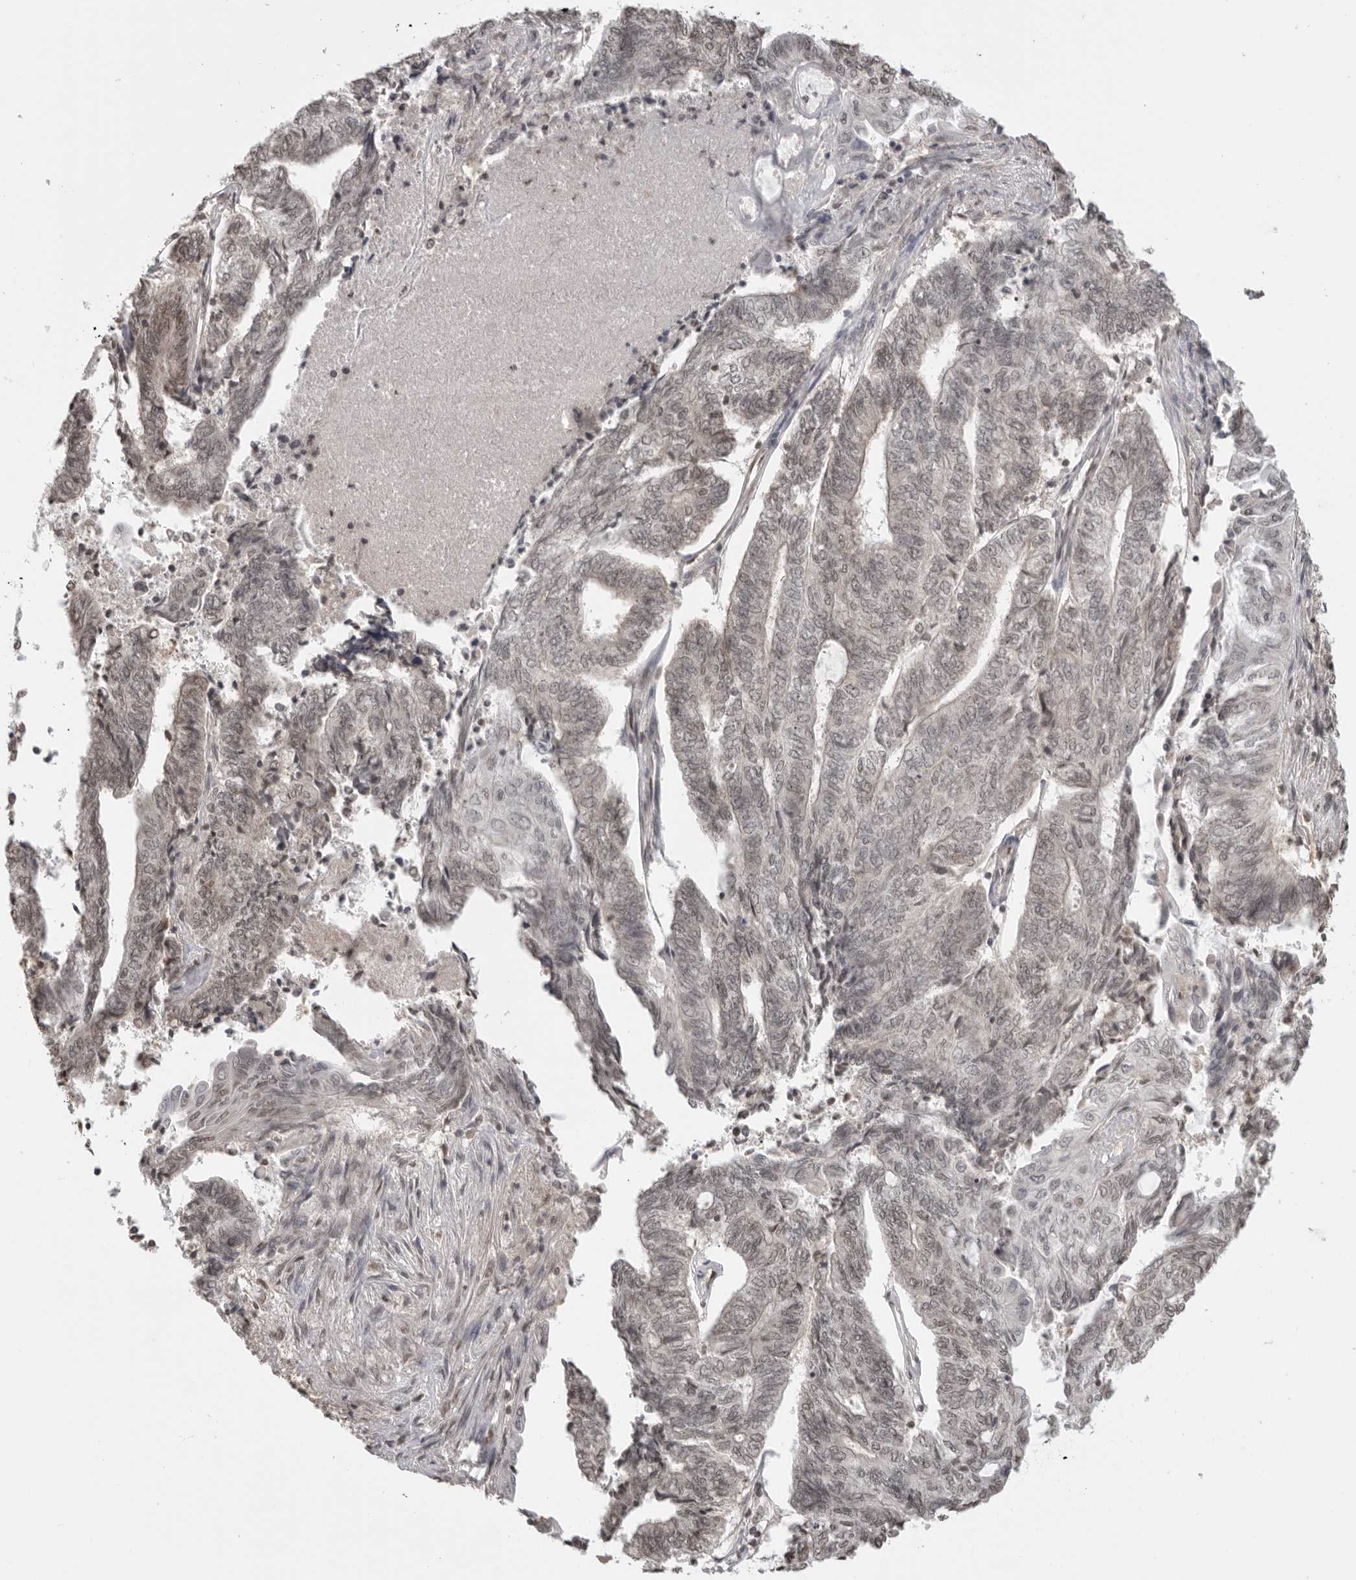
{"staining": {"intensity": "weak", "quantity": ">75%", "location": "nuclear"}, "tissue": "endometrial cancer", "cell_type": "Tumor cells", "image_type": "cancer", "snomed": [{"axis": "morphology", "description": "Adenocarcinoma, NOS"}, {"axis": "topography", "description": "Uterus"}, {"axis": "topography", "description": "Endometrium"}], "caption": "Endometrial adenocarcinoma stained for a protein reveals weak nuclear positivity in tumor cells. The staining is performed using DAB brown chromogen to label protein expression. The nuclei are counter-stained blue using hematoxylin.", "gene": "RPA2", "patient": {"sex": "female", "age": 70}}